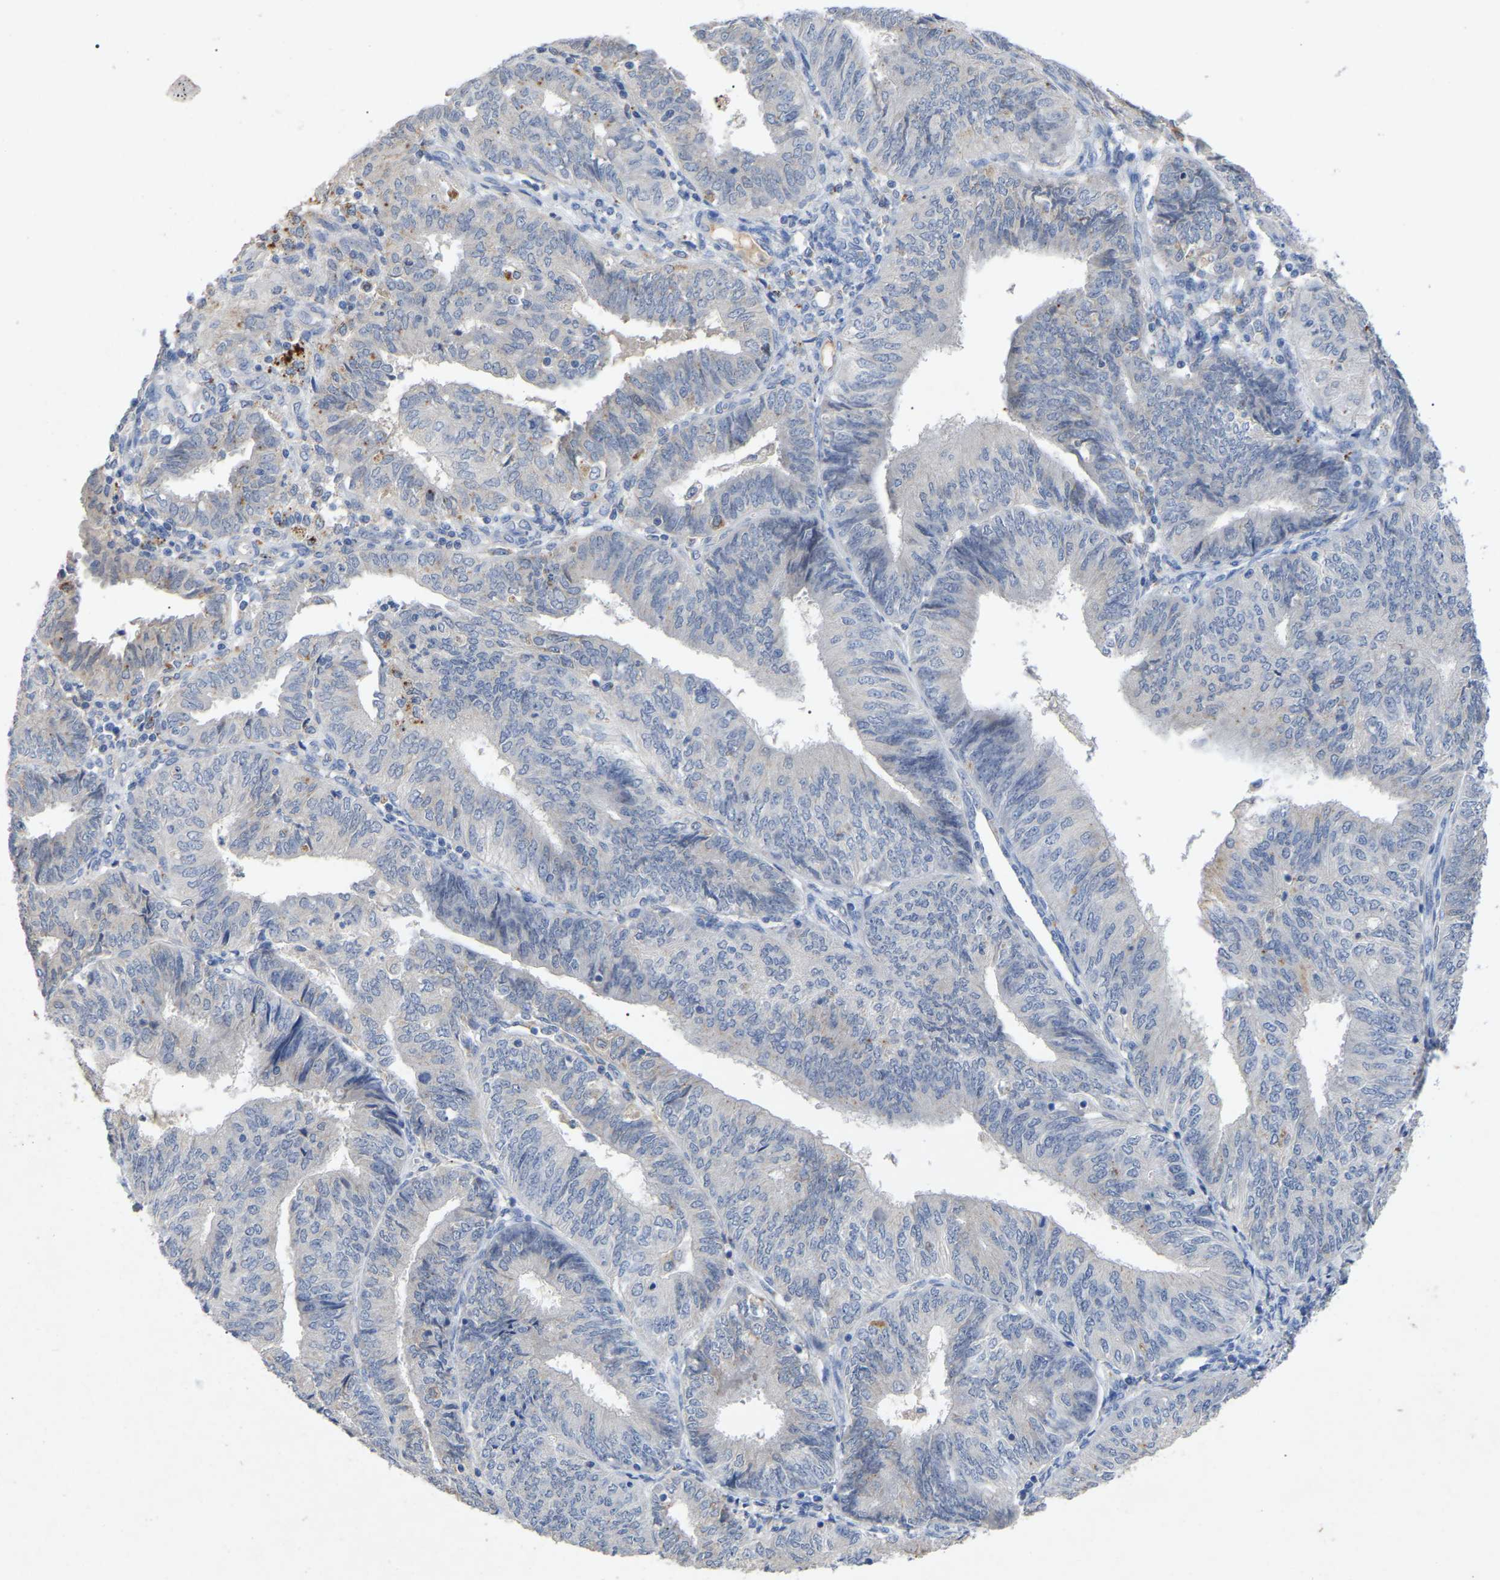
{"staining": {"intensity": "negative", "quantity": "none", "location": "none"}, "tissue": "endometrial cancer", "cell_type": "Tumor cells", "image_type": "cancer", "snomed": [{"axis": "morphology", "description": "Adenocarcinoma, NOS"}, {"axis": "topography", "description": "Endometrium"}], "caption": "Immunohistochemistry (IHC) micrograph of adenocarcinoma (endometrial) stained for a protein (brown), which reveals no positivity in tumor cells. The staining was performed using DAB to visualize the protein expression in brown, while the nuclei were stained in blue with hematoxylin (Magnification: 20x).", "gene": "SMPD2", "patient": {"sex": "female", "age": 58}}